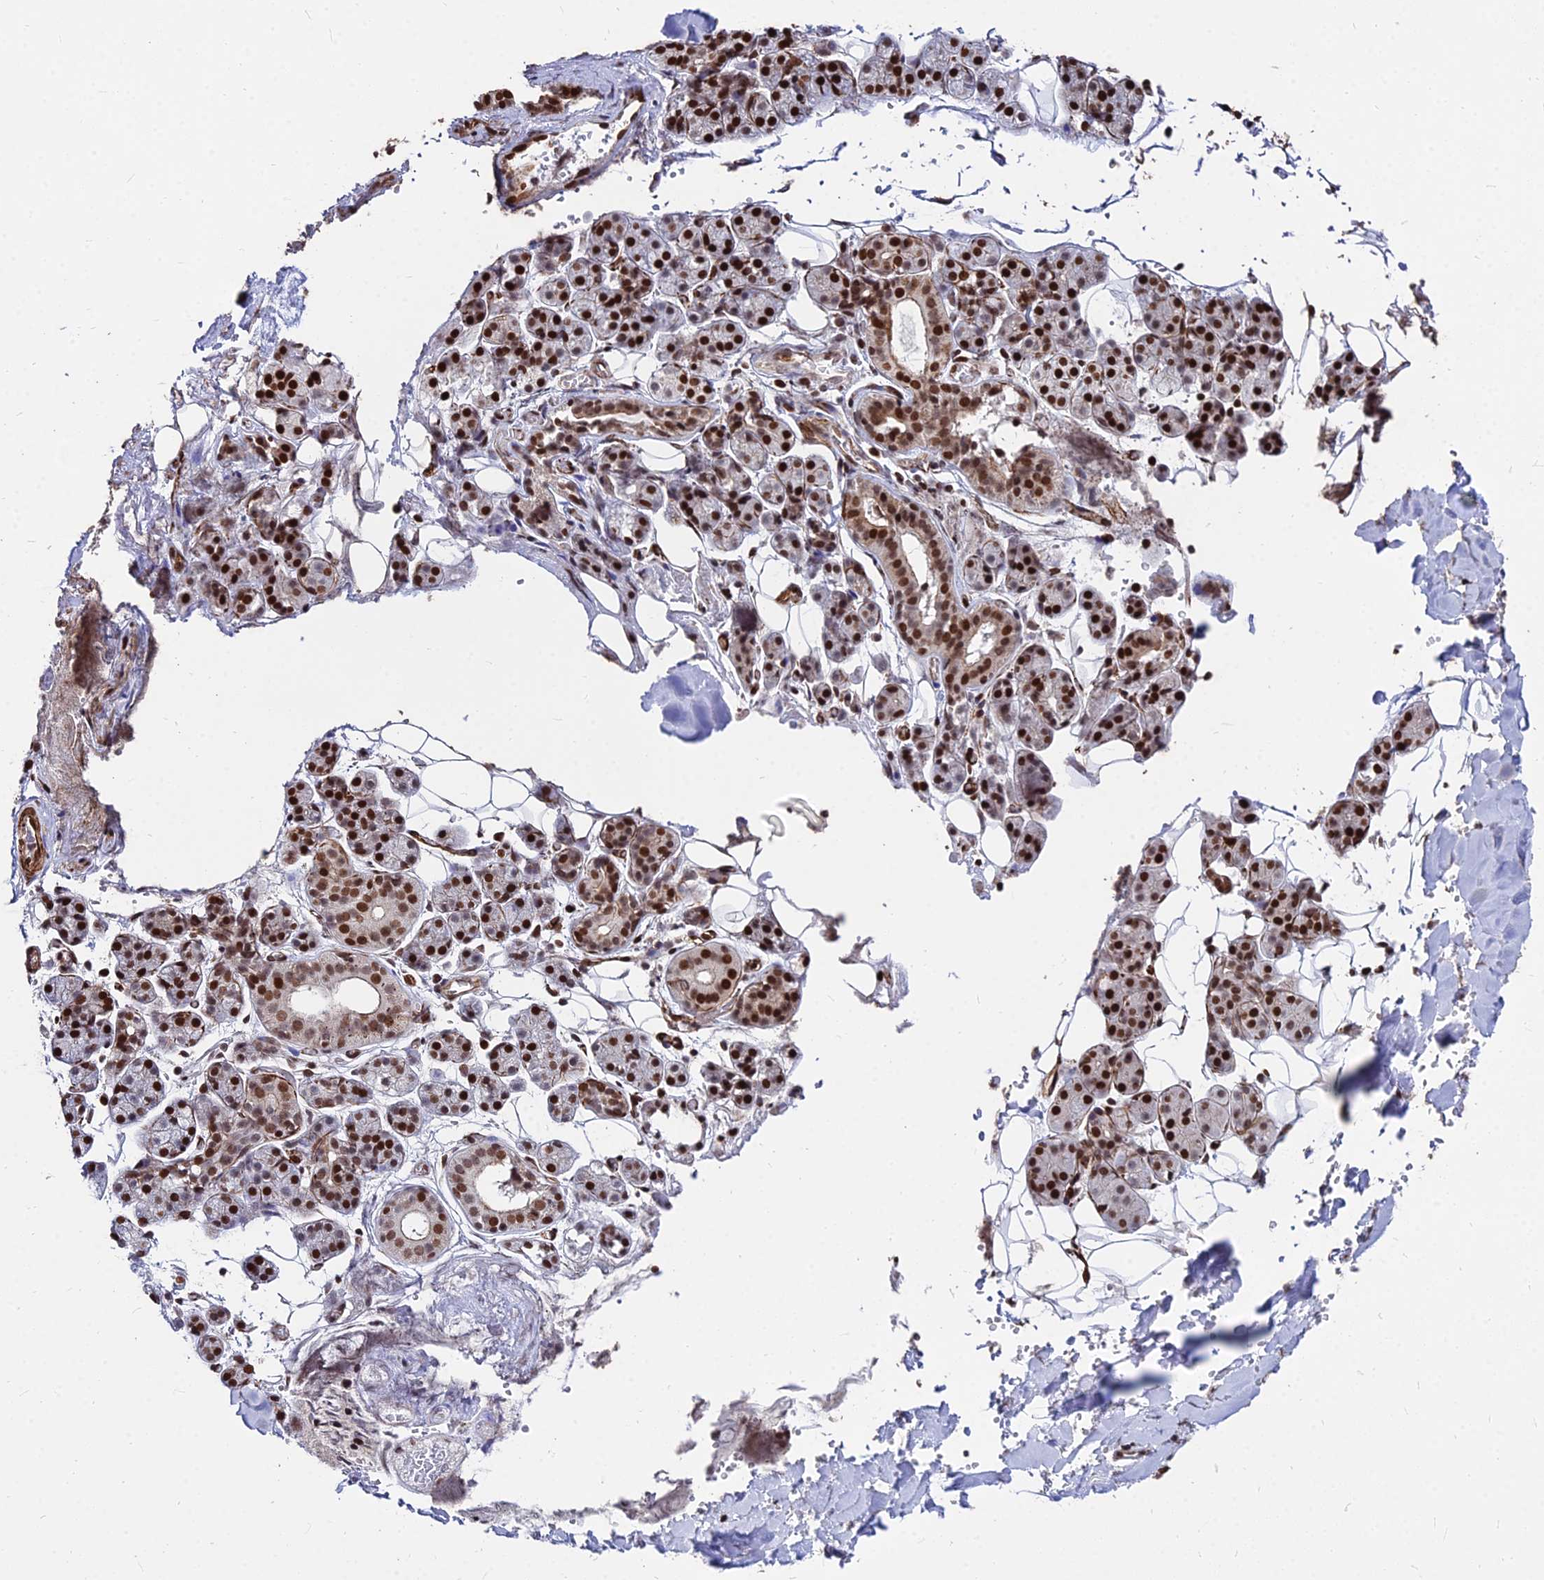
{"staining": {"intensity": "strong", "quantity": ">75%", "location": "nuclear"}, "tissue": "salivary gland", "cell_type": "Glandular cells", "image_type": "normal", "snomed": [{"axis": "morphology", "description": "Normal tissue, NOS"}, {"axis": "topography", "description": "Salivary gland"}], "caption": "Glandular cells reveal high levels of strong nuclear staining in about >75% of cells in benign salivary gland.", "gene": "NYAP2", "patient": {"sex": "female", "age": 33}}